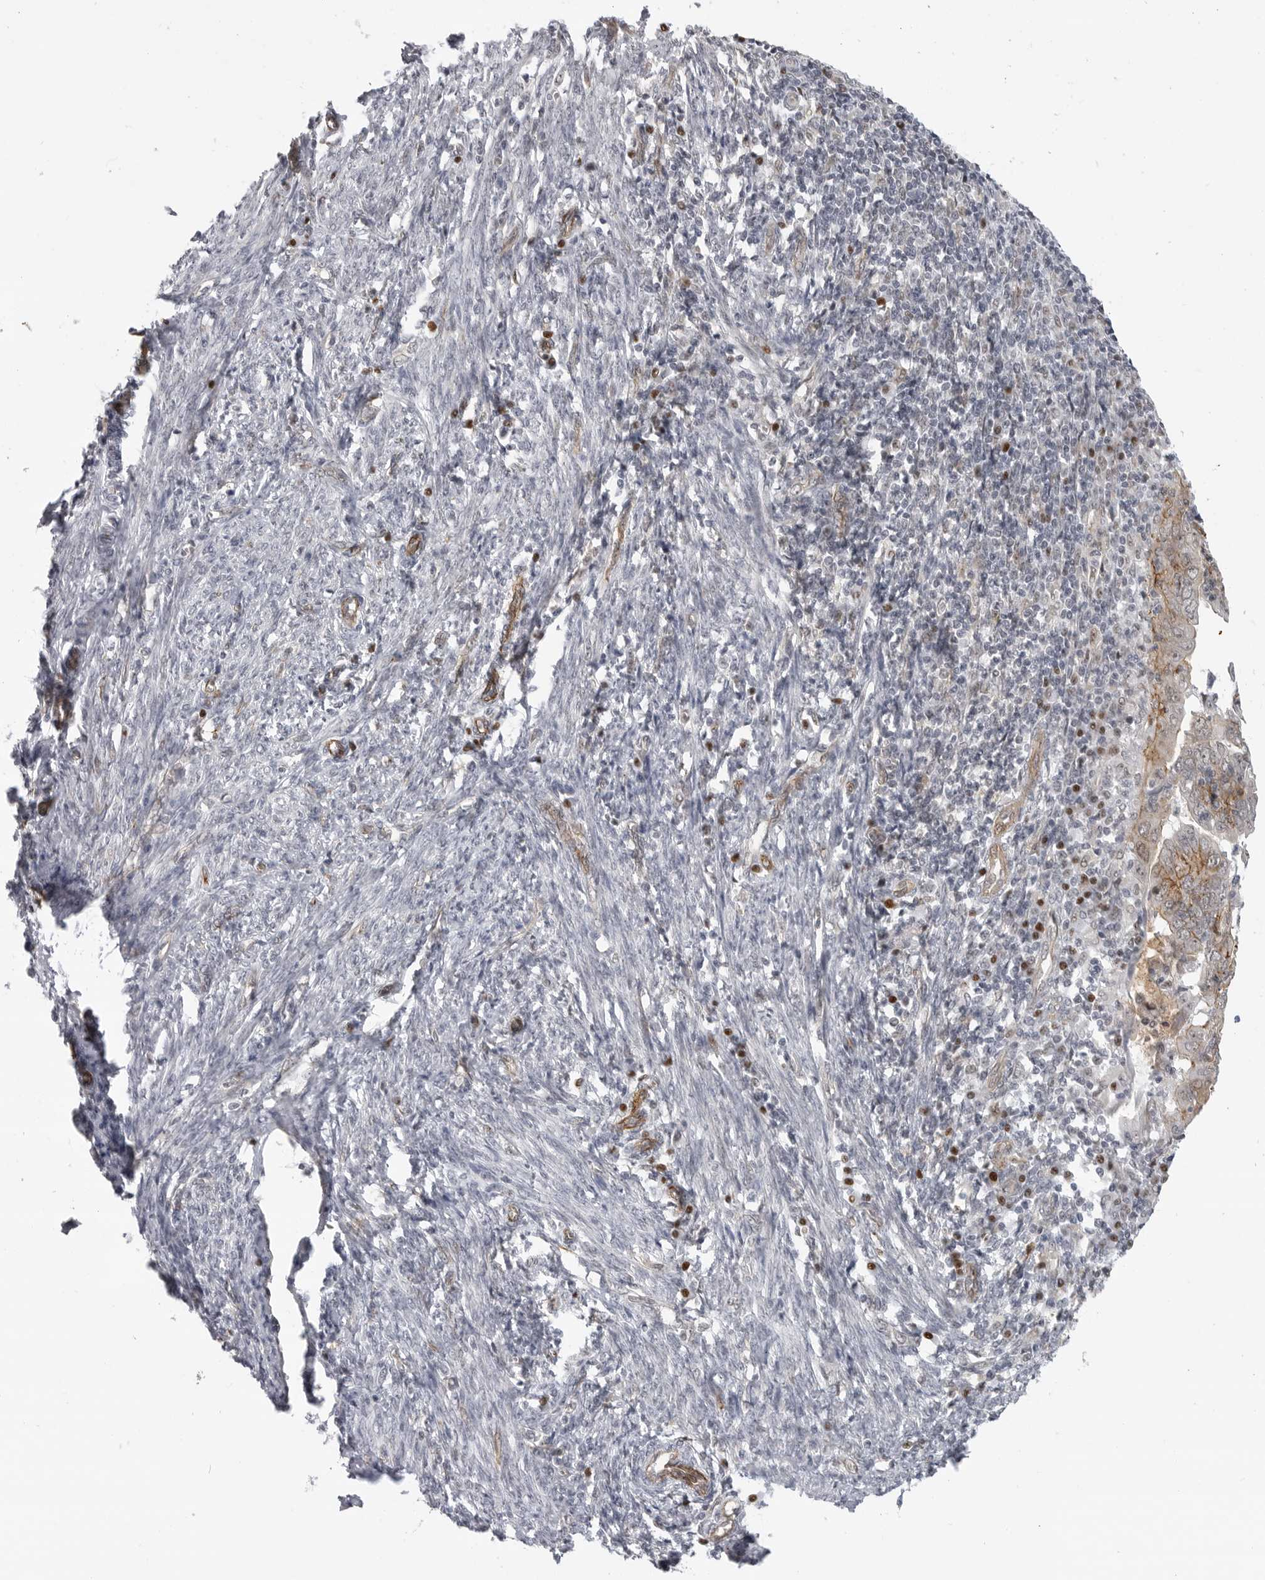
{"staining": {"intensity": "moderate", "quantity": "<25%", "location": "cytoplasmic/membranous"}, "tissue": "endometrial cancer", "cell_type": "Tumor cells", "image_type": "cancer", "snomed": [{"axis": "morphology", "description": "Adenocarcinoma, NOS"}, {"axis": "topography", "description": "Uterus"}], "caption": "Approximately <25% of tumor cells in endometrial cancer reveal moderate cytoplasmic/membranous protein positivity as visualized by brown immunohistochemical staining.", "gene": "CEP295NL", "patient": {"sex": "female", "age": 77}}